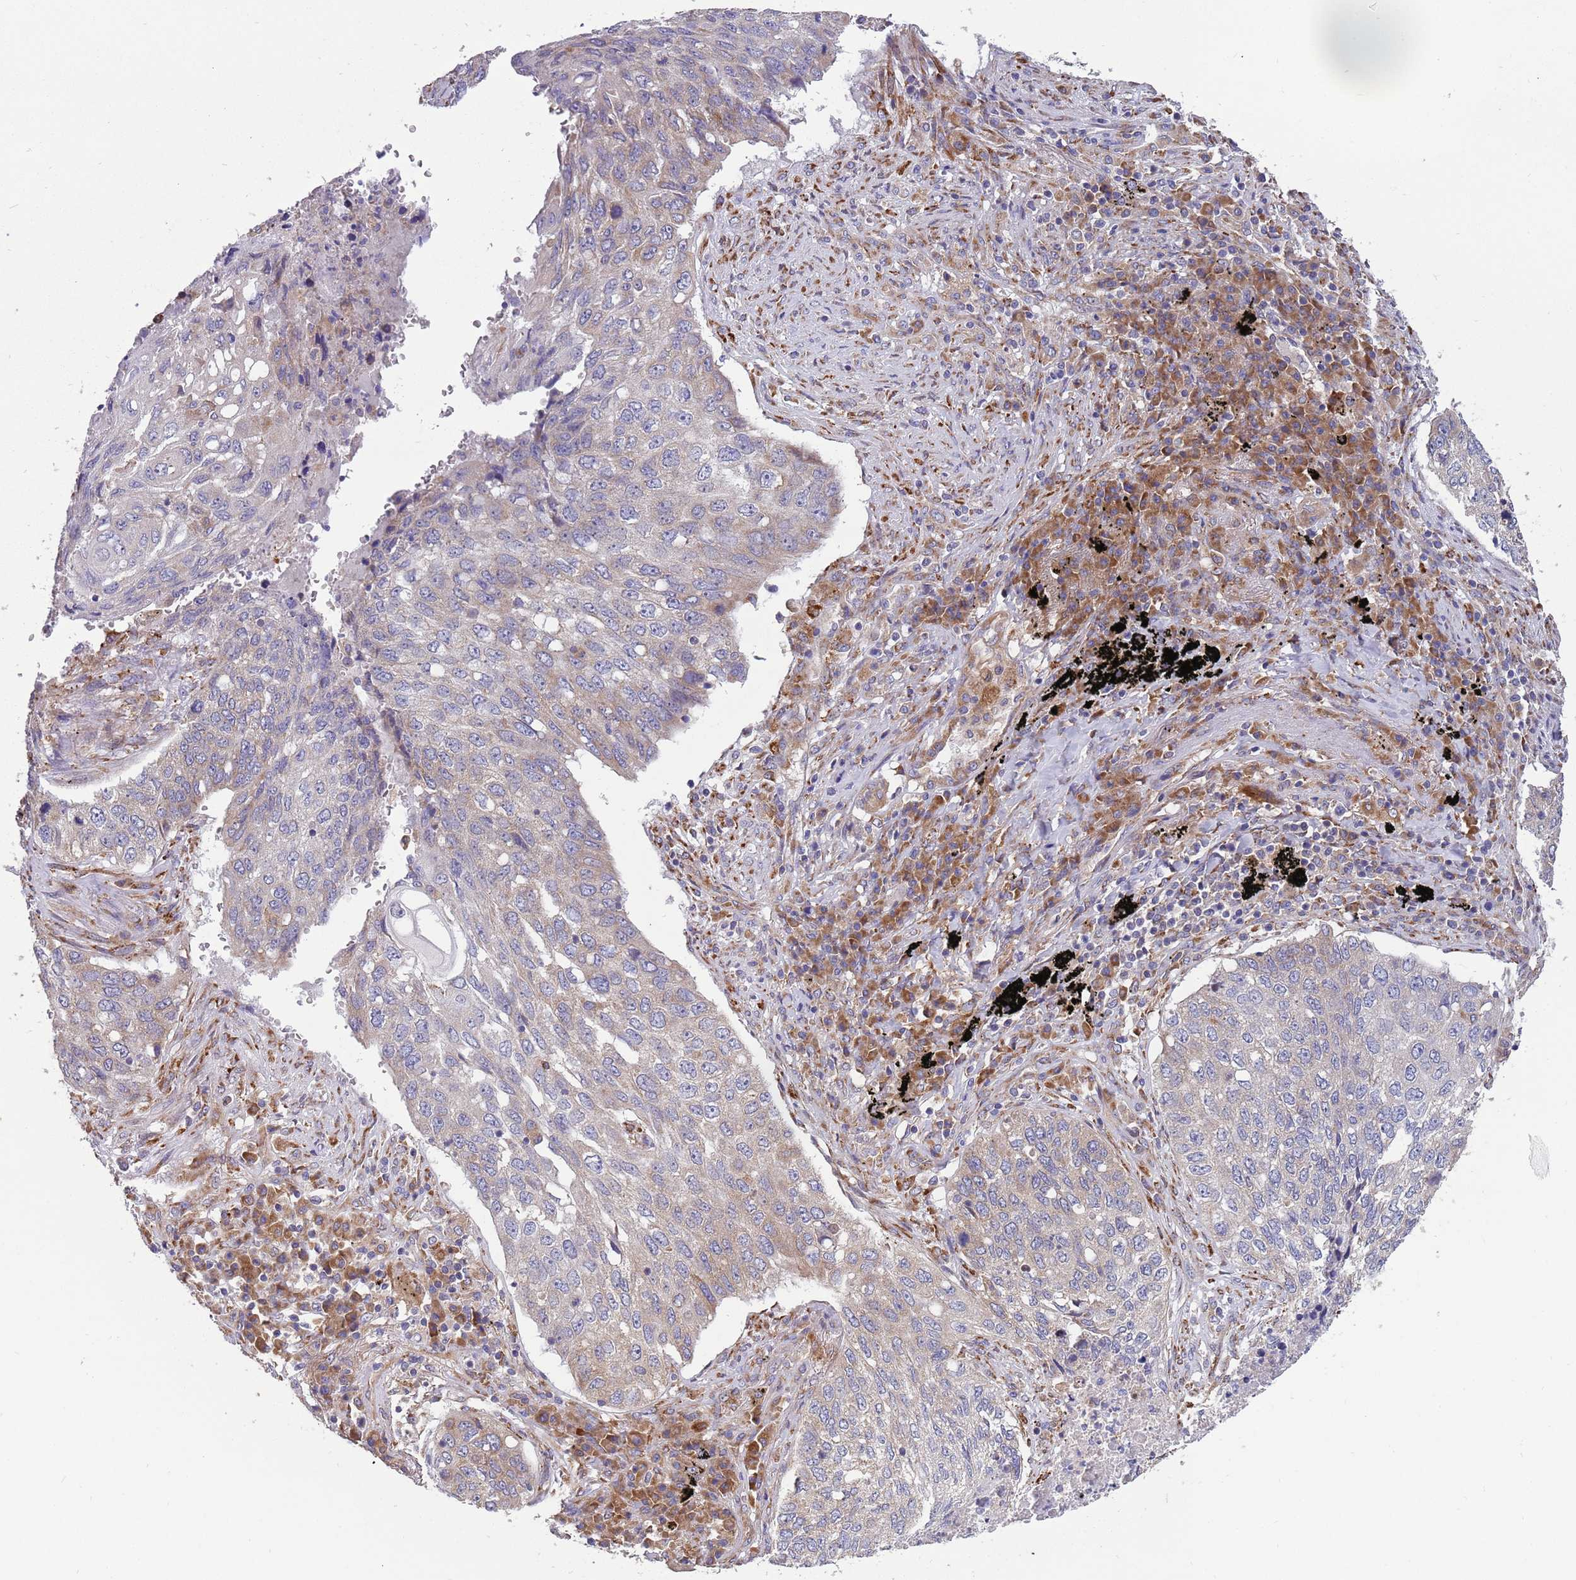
{"staining": {"intensity": "weak", "quantity": "<25%", "location": "cytoplasmic/membranous"}, "tissue": "lung cancer", "cell_type": "Tumor cells", "image_type": "cancer", "snomed": [{"axis": "morphology", "description": "Squamous cell carcinoma, NOS"}, {"axis": "topography", "description": "Lung"}], "caption": "Protein analysis of lung squamous cell carcinoma exhibits no significant expression in tumor cells.", "gene": "ARMCX6", "patient": {"sex": "female", "age": 63}}